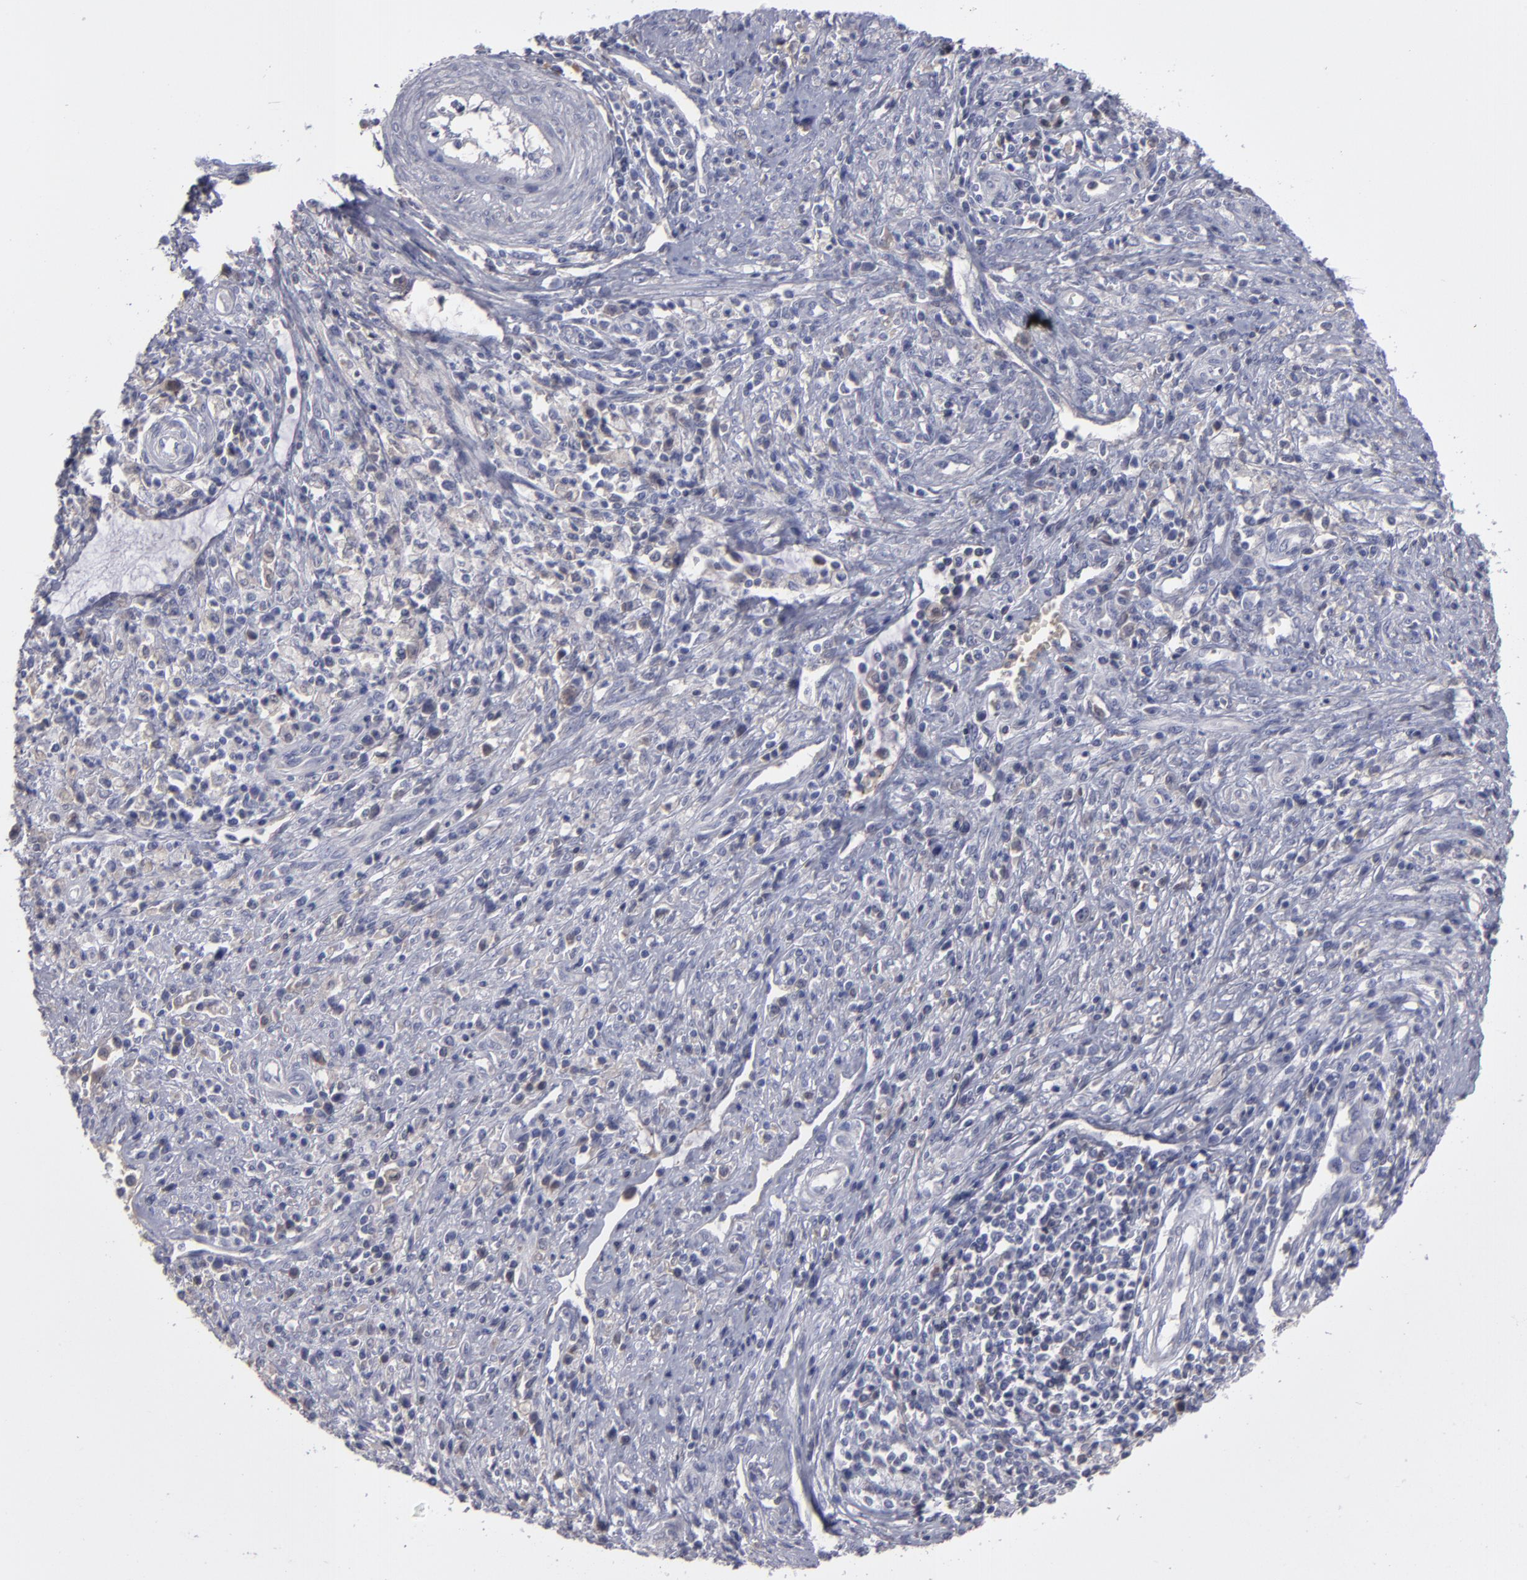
{"staining": {"intensity": "negative", "quantity": "none", "location": "none"}, "tissue": "cervical cancer", "cell_type": "Tumor cells", "image_type": "cancer", "snomed": [{"axis": "morphology", "description": "Adenocarcinoma, NOS"}, {"axis": "topography", "description": "Cervix"}], "caption": "This photomicrograph is of cervical cancer stained with IHC to label a protein in brown with the nuclei are counter-stained blue. There is no positivity in tumor cells. (DAB (3,3'-diaminobenzidine) IHC visualized using brightfield microscopy, high magnification).", "gene": "ITIH4", "patient": {"sex": "female", "age": 36}}